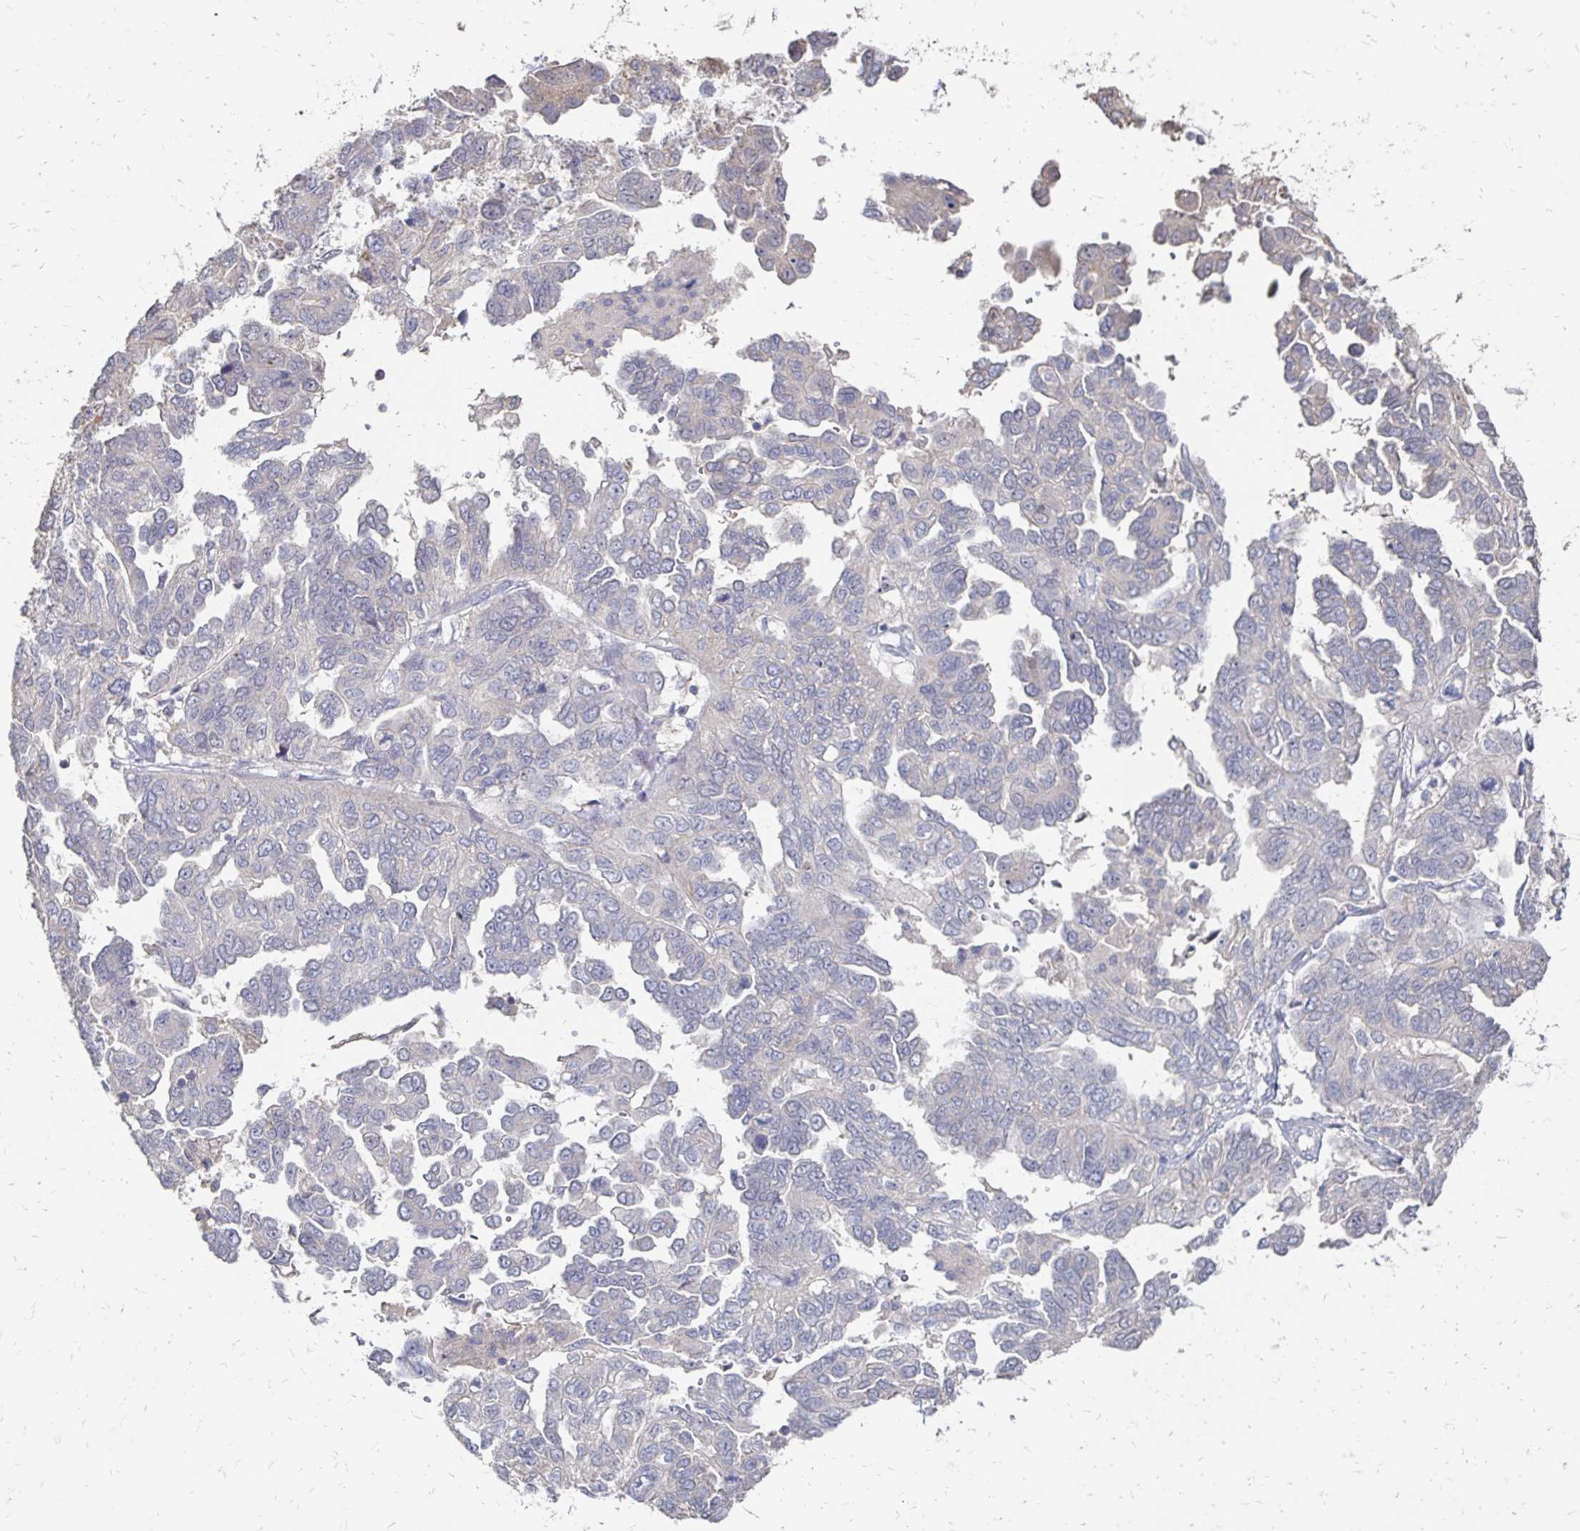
{"staining": {"intensity": "negative", "quantity": "none", "location": "none"}, "tissue": "ovarian cancer", "cell_type": "Tumor cells", "image_type": "cancer", "snomed": [{"axis": "morphology", "description": "Cystadenocarcinoma, serous, NOS"}, {"axis": "topography", "description": "Ovary"}], "caption": "Tumor cells are negative for brown protein staining in serous cystadenocarcinoma (ovarian).", "gene": "ZNF727", "patient": {"sex": "female", "age": 53}}